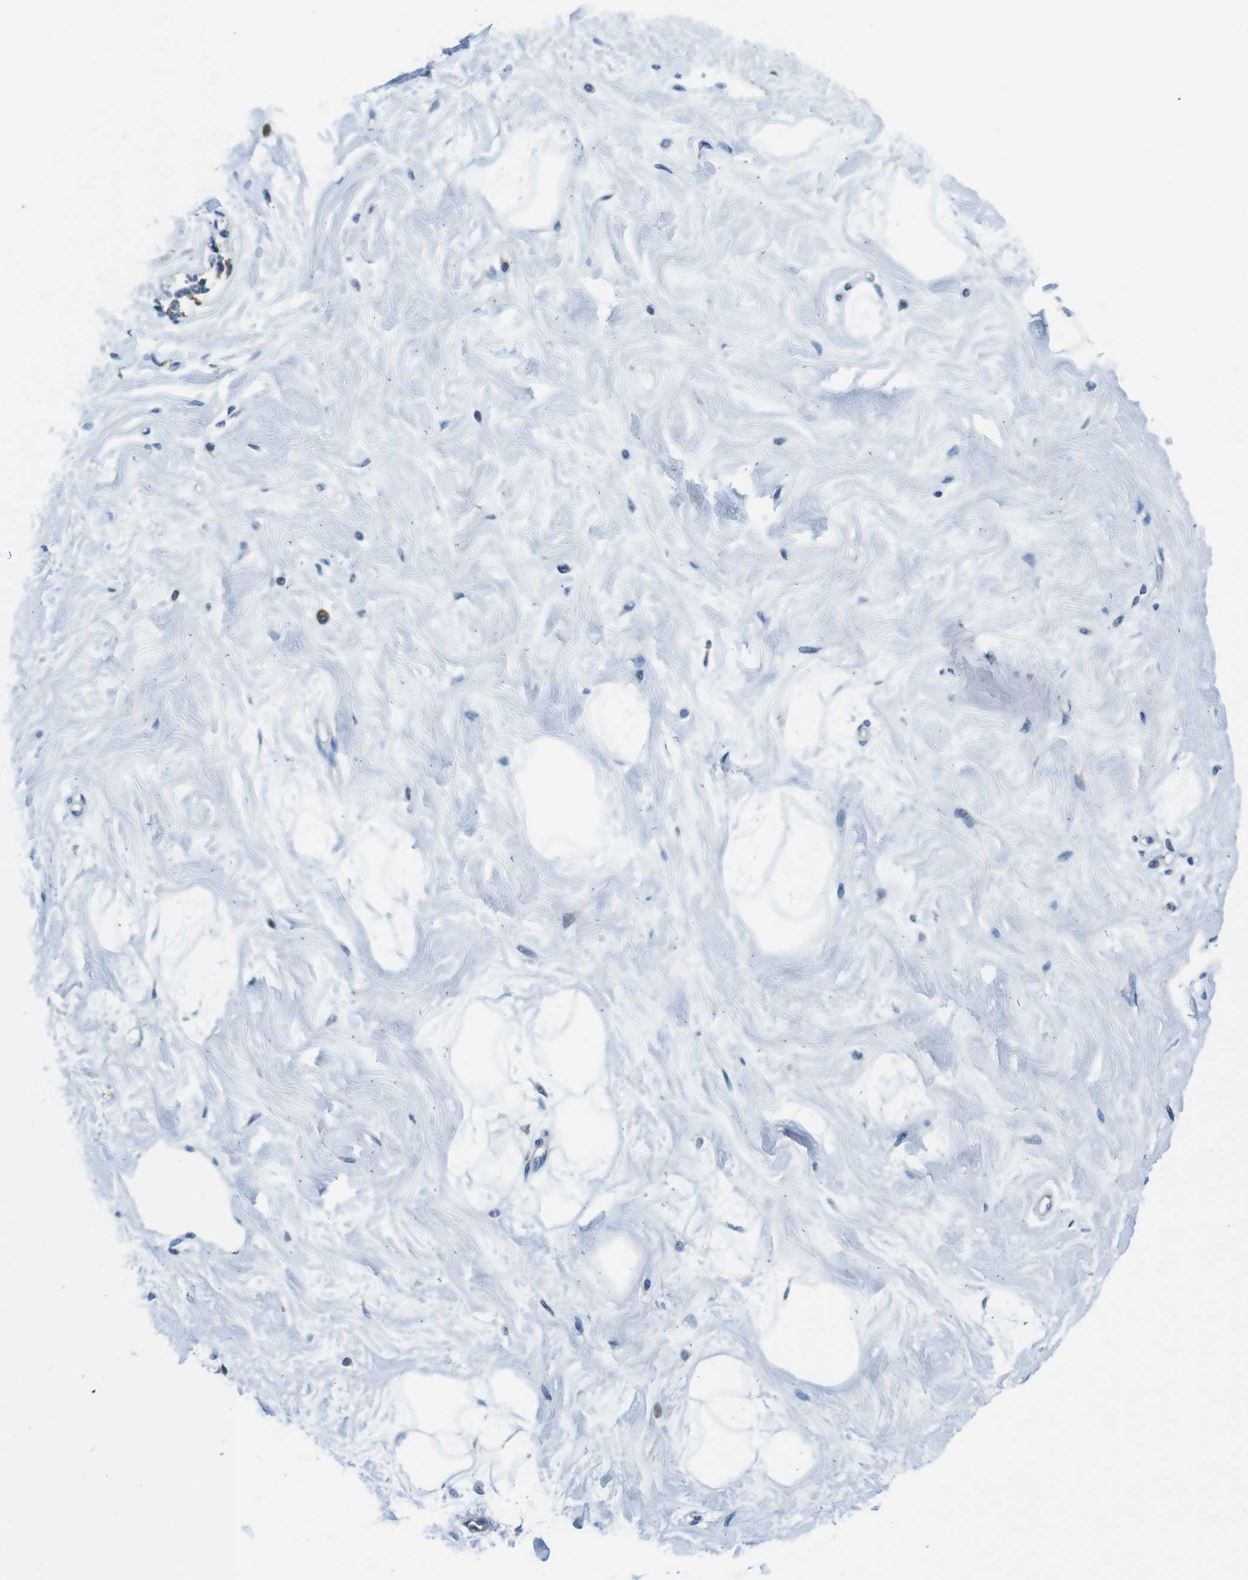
{"staining": {"intensity": "negative", "quantity": "none", "location": "none"}, "tissue": "breast", "cell_type": "Adipocytes", "image_type": "normal", "snomed": [{"axis": "morphology", "description": "Normal tissue, NOS"}, {"axis": "topography", "description": "Breast"}], "caption": "Immunohistochemical staining of benign human breast shows no significant expression in adipocytes.", "gene": "EIF2B5", "patient": {"sex": "female", "age": 45}}